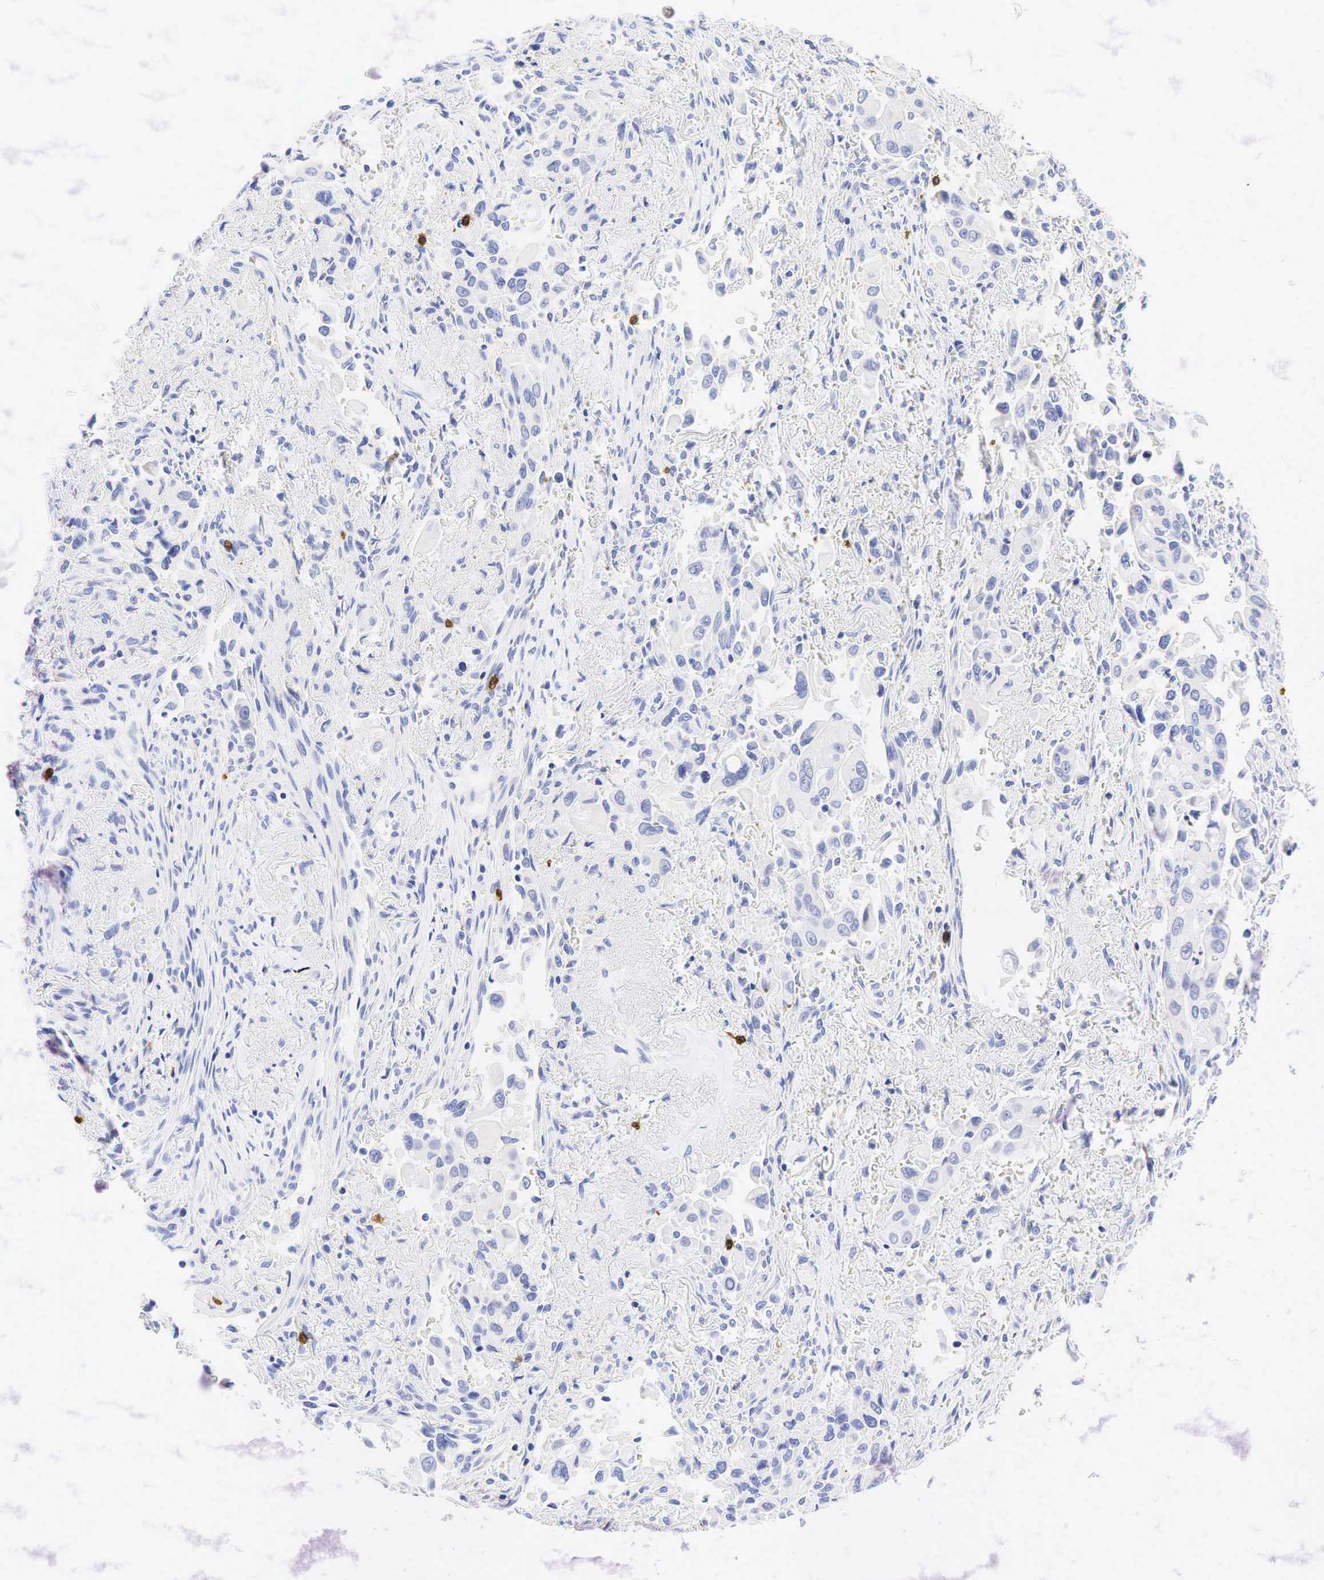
{"staining": {"intensity": "negative", "quantity": "none", "location": "none"}, "tissue": "lung cancer", "cell_type": "Tumor cells", "image_type": "cancer", "snomed": [{"axis": "morphology", "description": "Adenocarcinoma, NOS"}, {"axis": "topography", "description": "Lung"}], "caption": "Tumor cells show no significant expression in lung adenocarcinoma.", "gene": "CD8A", "patient": {"sex": "male", "age": 68}}